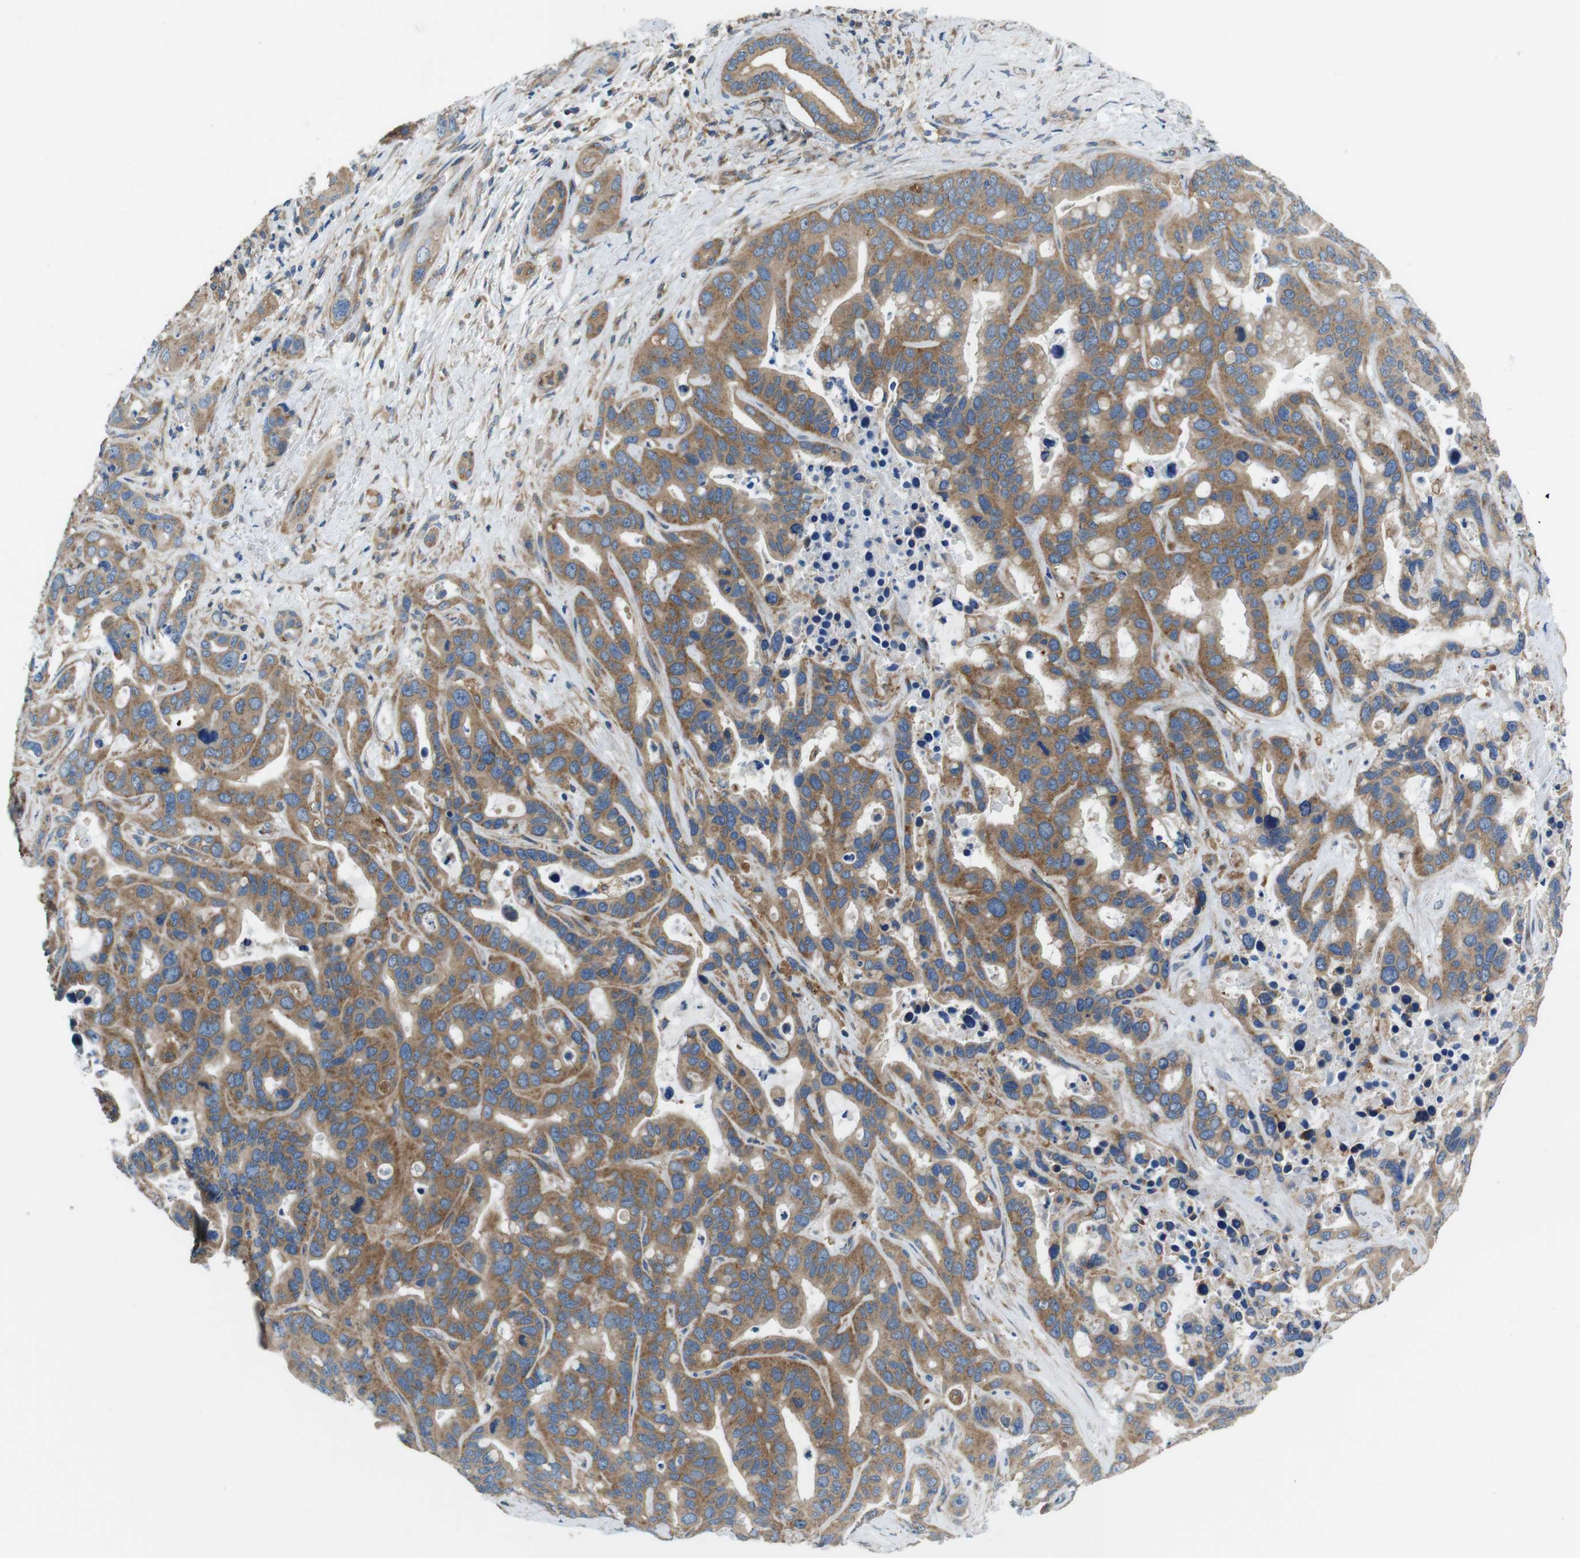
{"staining": {"intensity": "strong", "quantity": "25%-75%", "location": "cytoplasmic/membranous"}, "tissue": "liver cancer", "cell_type": "Tumor cells", "image_type": "cancer", "snomed": [{"axis": "morphology", "description": "Cholangiocarcinoma"}, {"axis": "topography", "description": "Liver"}], "caption": "This micrograph demonstrates IHC staining of liver cancer, with high strong cytoplasmic/membranous staining in about 25%-75% of tumor cells.", "gene": "DENND4C", "patient": {"sex": "female", "age": 65}}